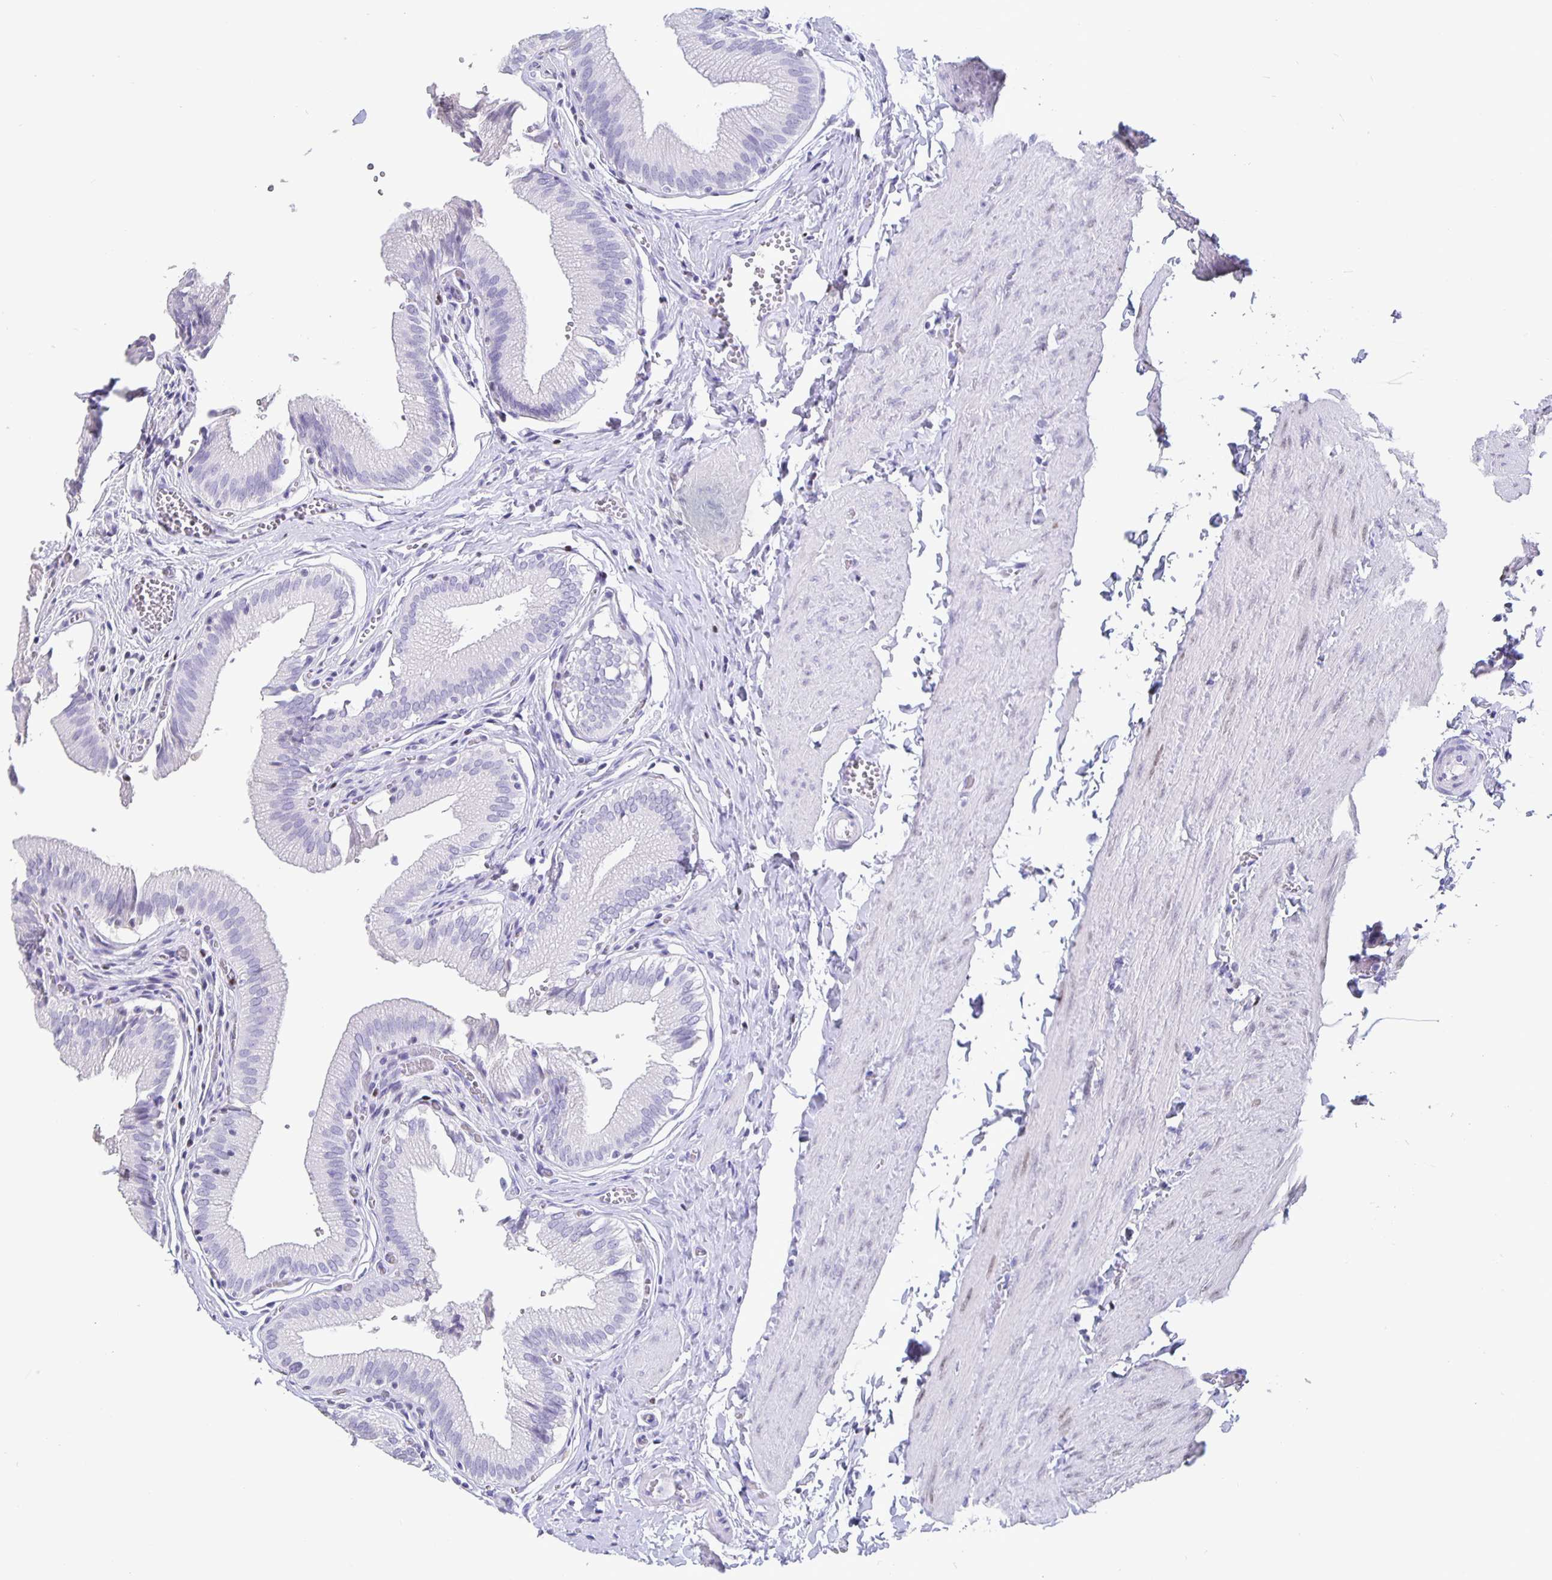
{"staining": {"intensity": "negative", "quantity": "none", "location": "none"}, "tissue": "gallbladder", "cell_type": "Glandular cells", "image_type": "normal", "snomed": [{"axis": "morphology", "description": "Normal tissue, NOS"}, {"axis": "topography", "description": "Gallbladder"}, {"axis": "topography", "description": "Peripheral nerve tissue"}], "caption": "A photomicrograph of gallbladder stained for a protein exhibits no brown staining in glandular cells.", "gene": "SATB2", "patient": {"sex": "male", "age": 17}}